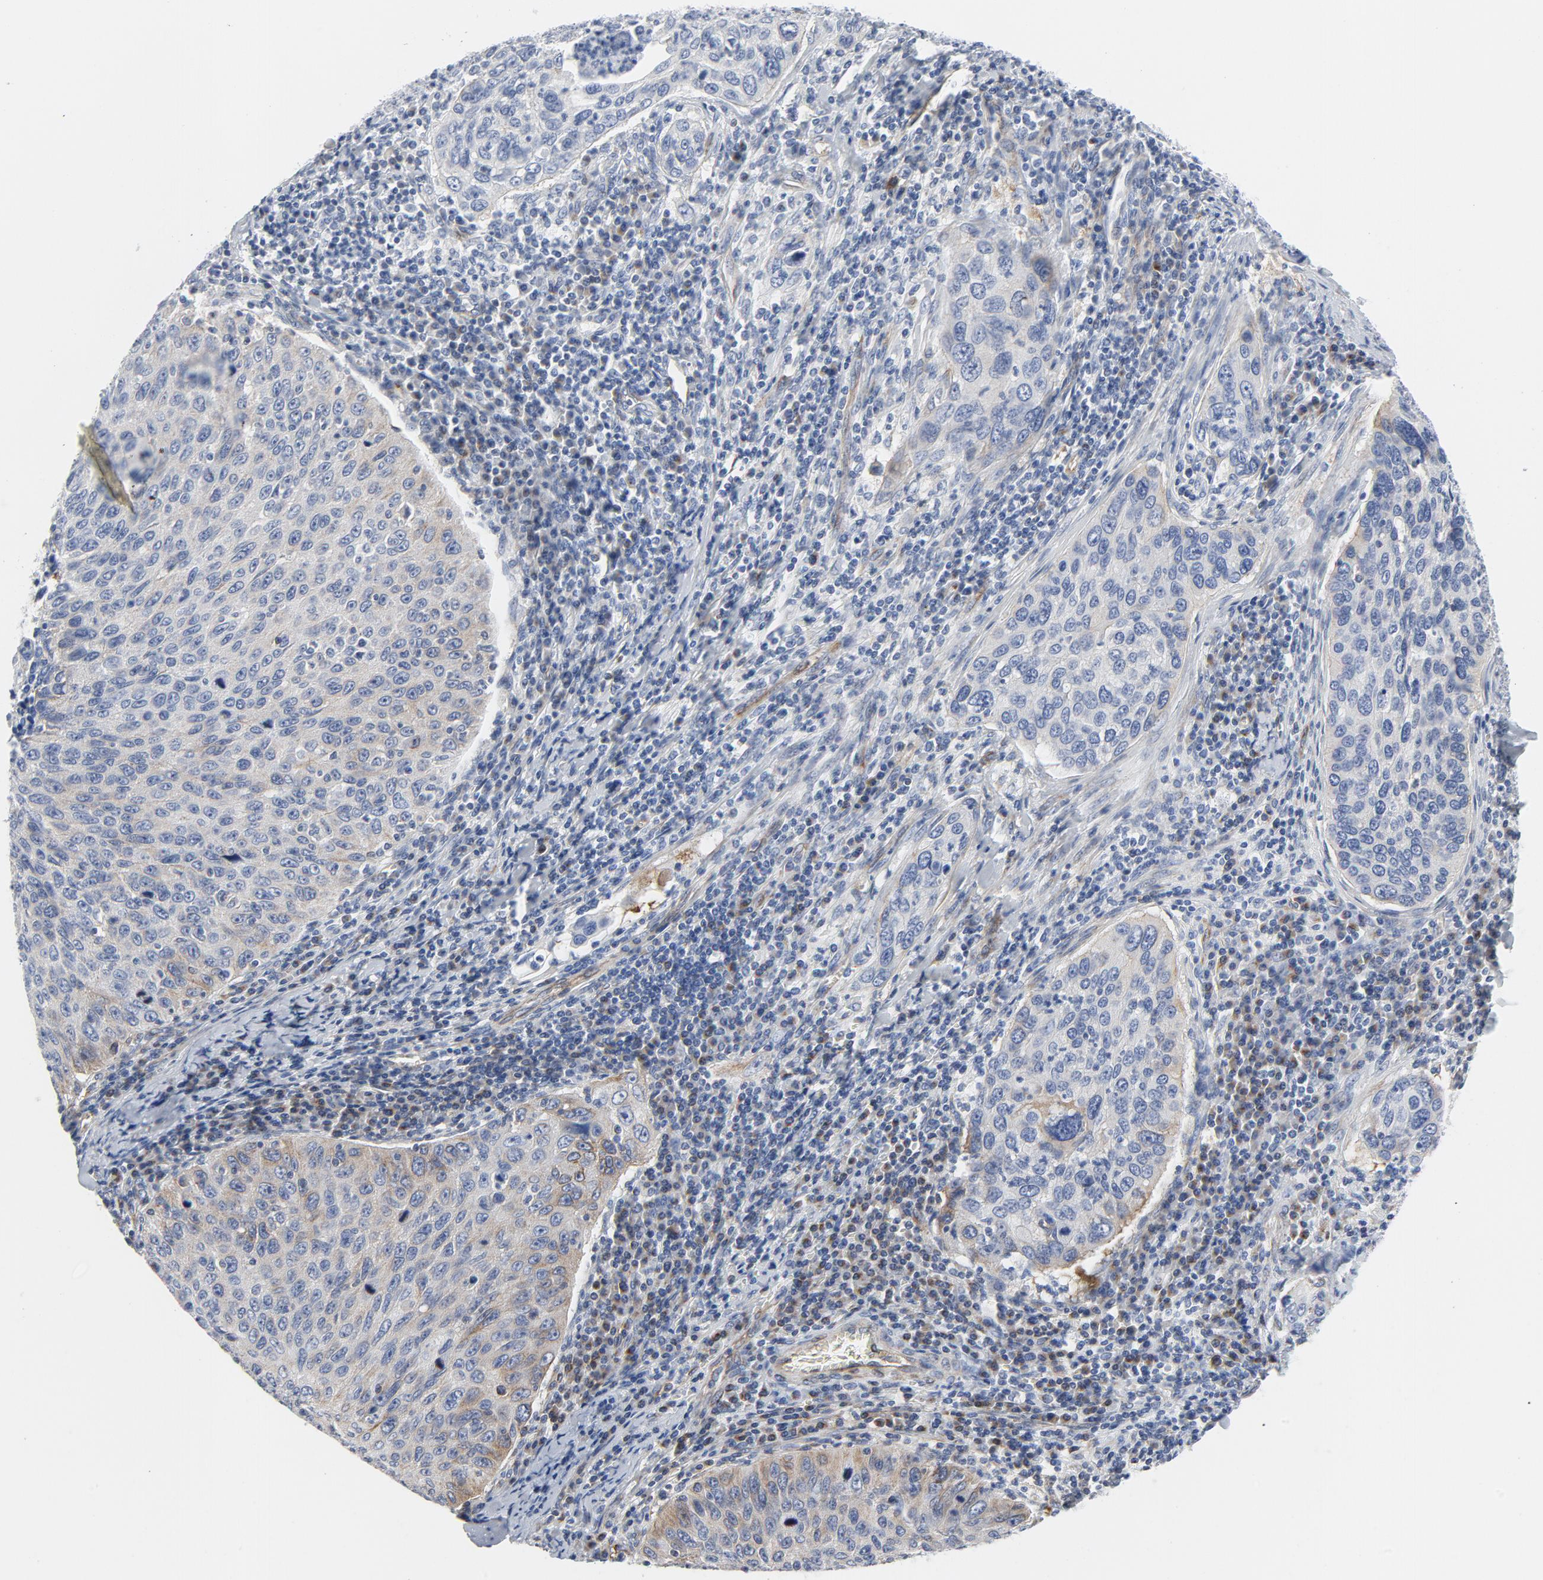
{"staining": {"intensity": "weak", "quantity": "<25%", "location": "cytoplasmic/membranous"}, "tissue": "cervical cancer", "cell_type": "Tumor cells", "image_type": "cancer", "snomed": [{"axis": "morphology", "description": "Squamous cell carcinoma, NOS"}, {"axis": "topography", "description": "Cervix"}], "caption": "The IHC photomicrograph has no significant staining in tumor cells of cervical cancer (squamous cell carcinoma) tissue. (Brightfield microscopy of DAB (3,3'-diaminobenzidine) immunohistochemistry at high magnification).", "gene": "TUBB1", "patient": {"sex": "female", "age": 53}}